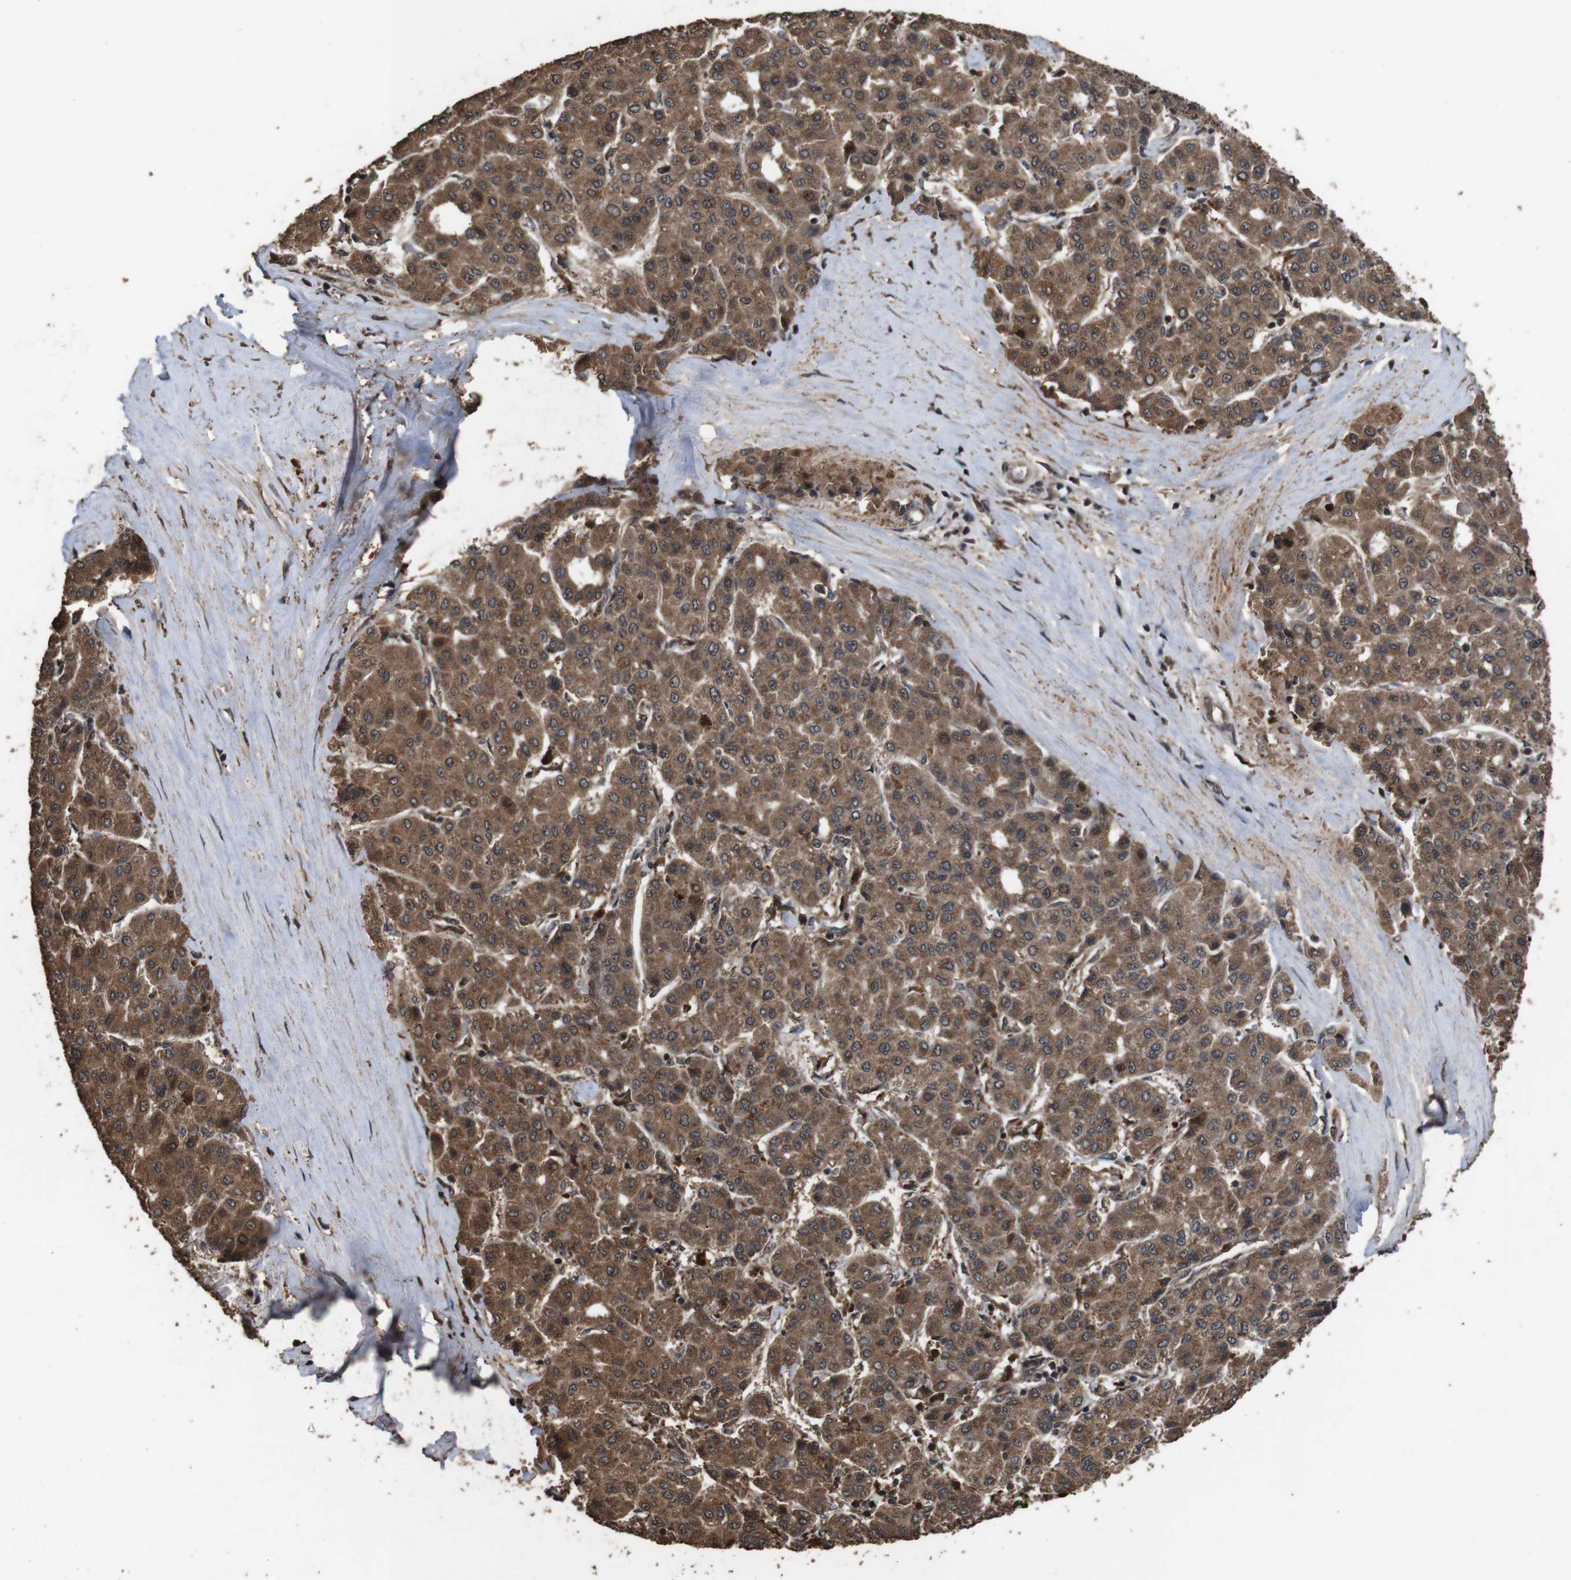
{"staining": {"intensity": "strong", "quantity": ">75%", "location": "cytoplasmic/membranous"}, "tissue": "liver cancer", "cell_type": "Tumor cells", "image_type": "cancer", "snomed": [{"axis": "morphology", "description": "Carcinoma, Hepatocellular, NOS"}, {"axis": "topography", "description": "Liver"}], "caption": "Immunohistochemistry of liver hepatocellular carcinoma demonstrates high levels of strong cytoplasmic/membranous expression in approximately >75% of tumor cells.", "gene": "RRAS2", "patient": {"sex": "male", "age": 65}}